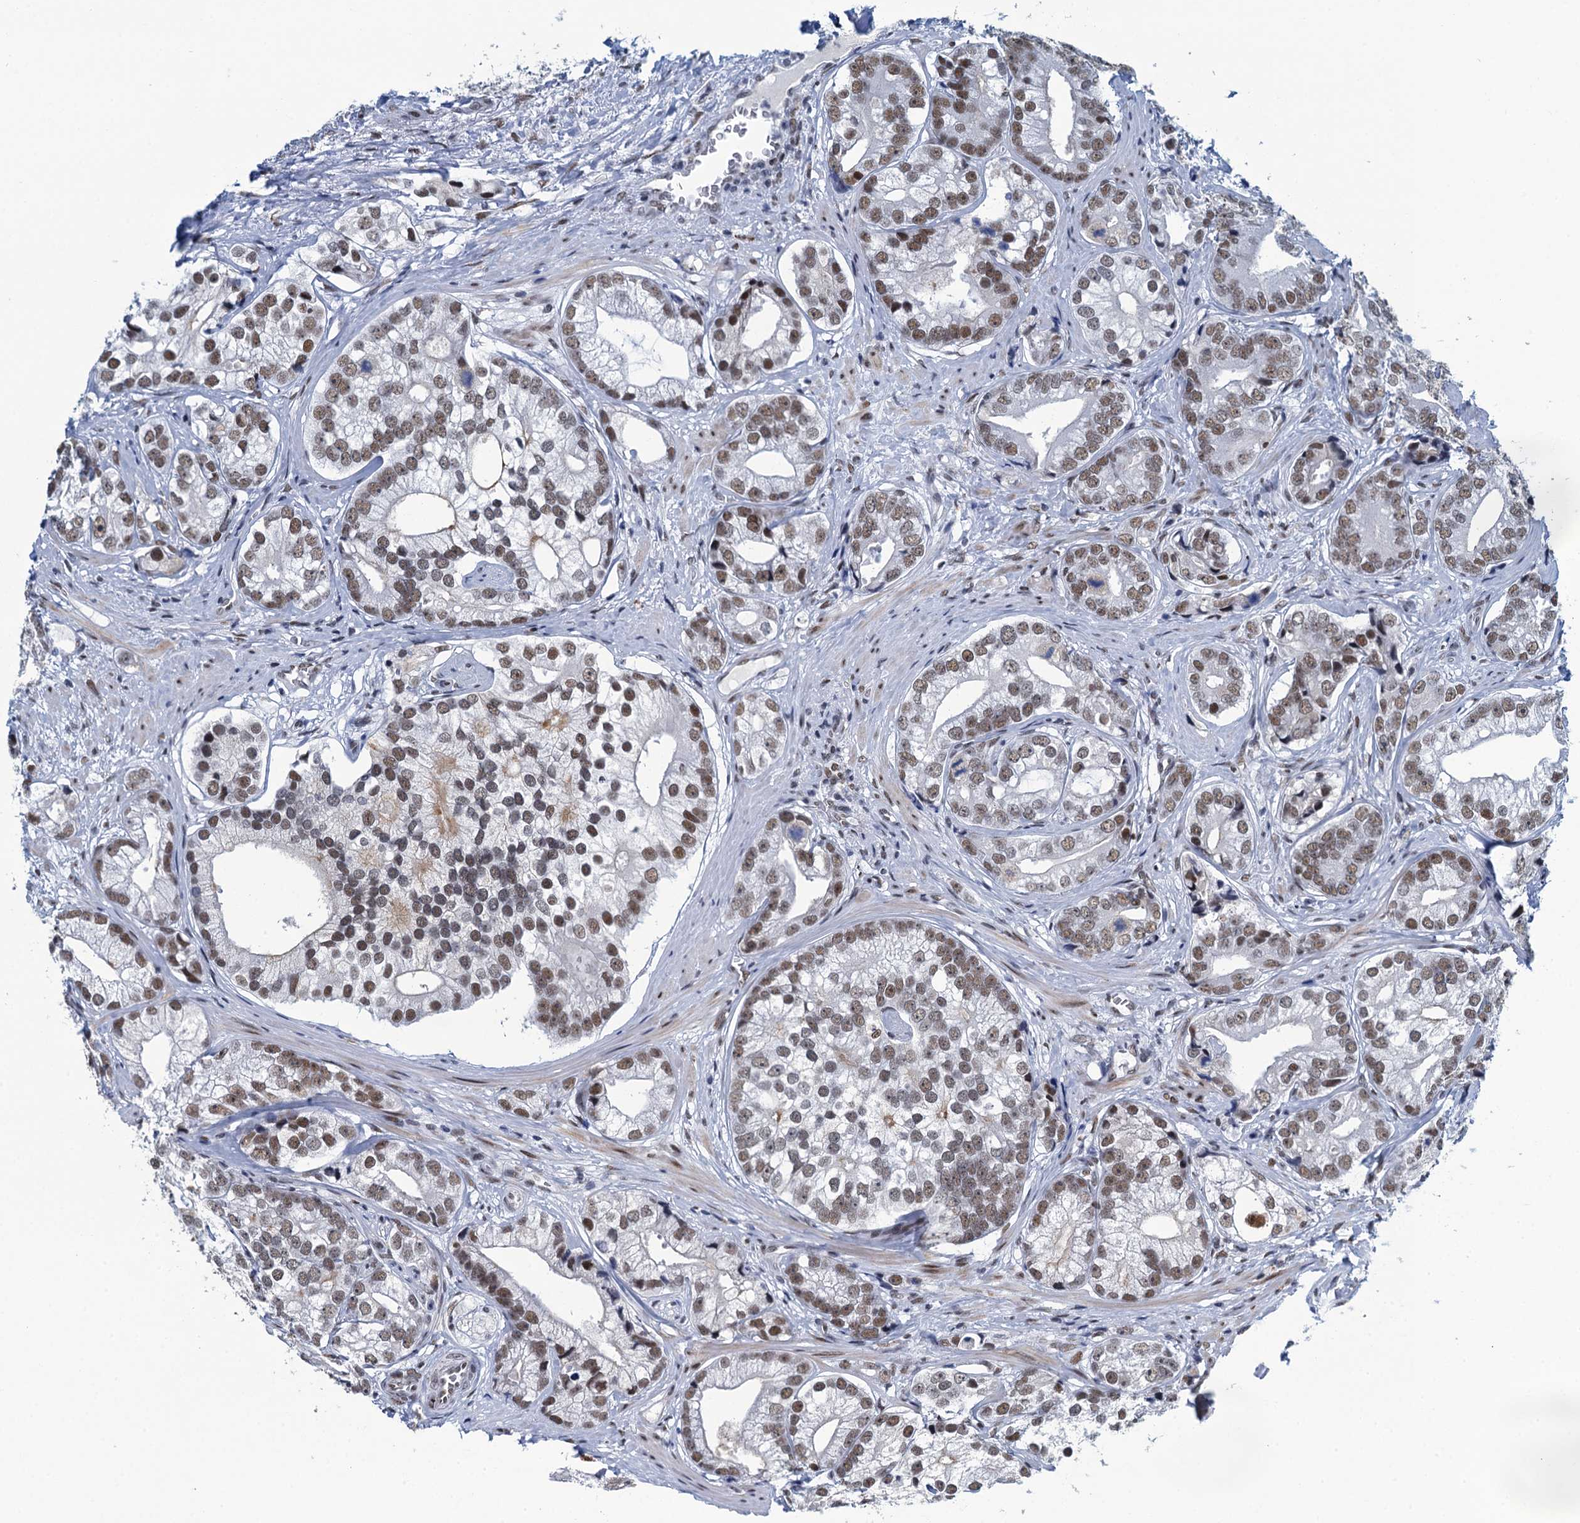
{"staining": {"intensity": "moderate", "quantity": ">75%", "location": "nuclear"}, "tissue": "prostate cancer", "cell_type": "Tumor cells", "image_type": "cancer", "snomed": [{"axis": "morphology", "description": "Adenocarcinoma, High grade"}, {"axis": "topography", "description": "Prostate"}], "caption": "An immunohistochemistry image of tumor tissue is shown. Protein staining in brown shows moderate nuclear positivity in prostate cancer within tumor cells. Nuclei are stained in blue.", "gene": "HNRNPUL2", "patient": {"sex": "male", "age": 75}}